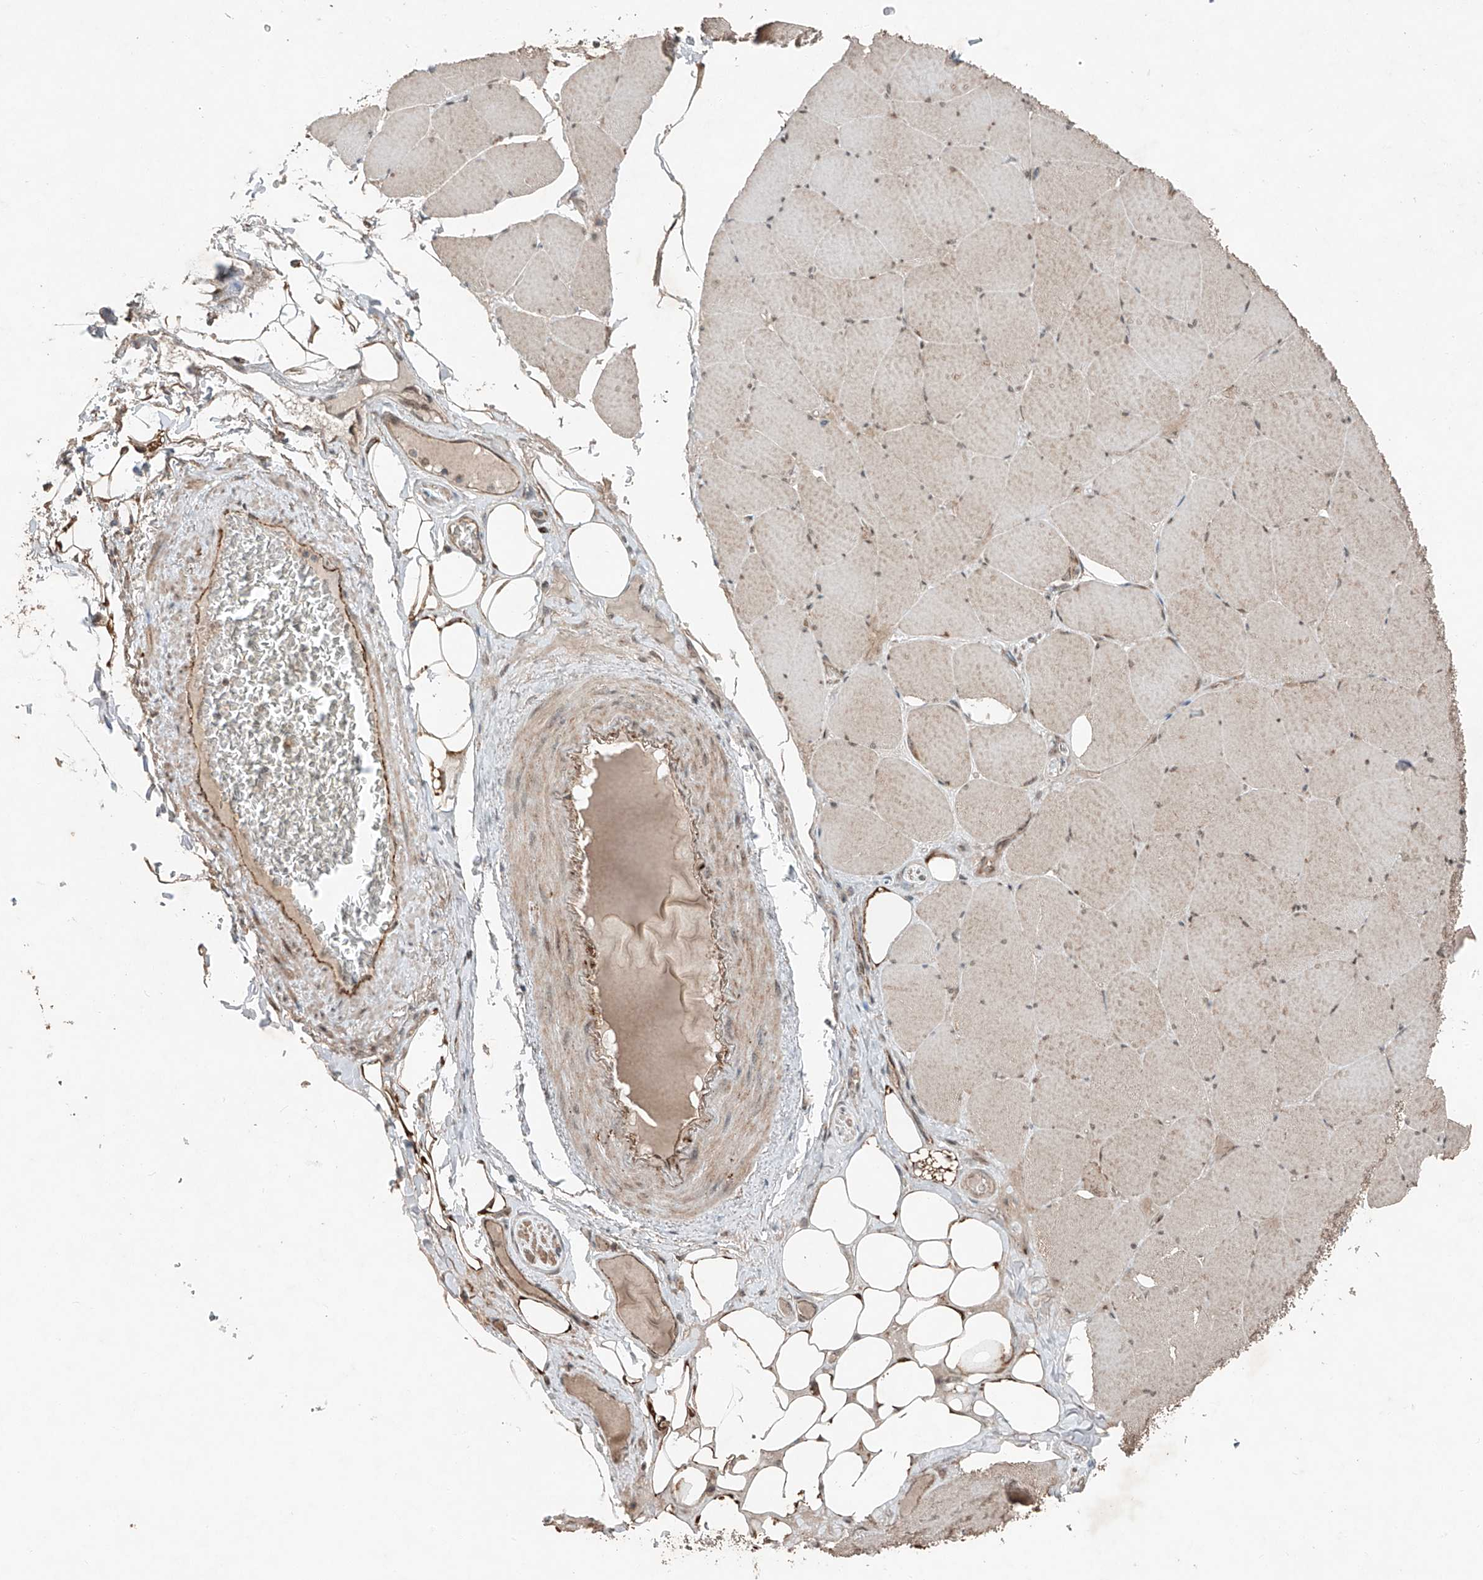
{"staining": {"intensity": "moderate", "quantity": "25%-75%", "location": "cytoplasmic/membranous"}, "tissue": "skeletal muscle", "cell_type": "Myocytes", "image_type": "normal", "snomed": [{"axis": "morphology", "description": "Normal tissue, NOS"}, {"axis": "topography", "description": "Skeletal muscle"}, {"axis": "topography", "description": "Head-Neck"}], "caption": "A brown stain highlights moderate cytoplasmic/membranous positivity of a protein in myocytes of unremarkable skeletal muscle.", "gene": "ZNF620", "patient": {"sex": "male", "age": 66}}